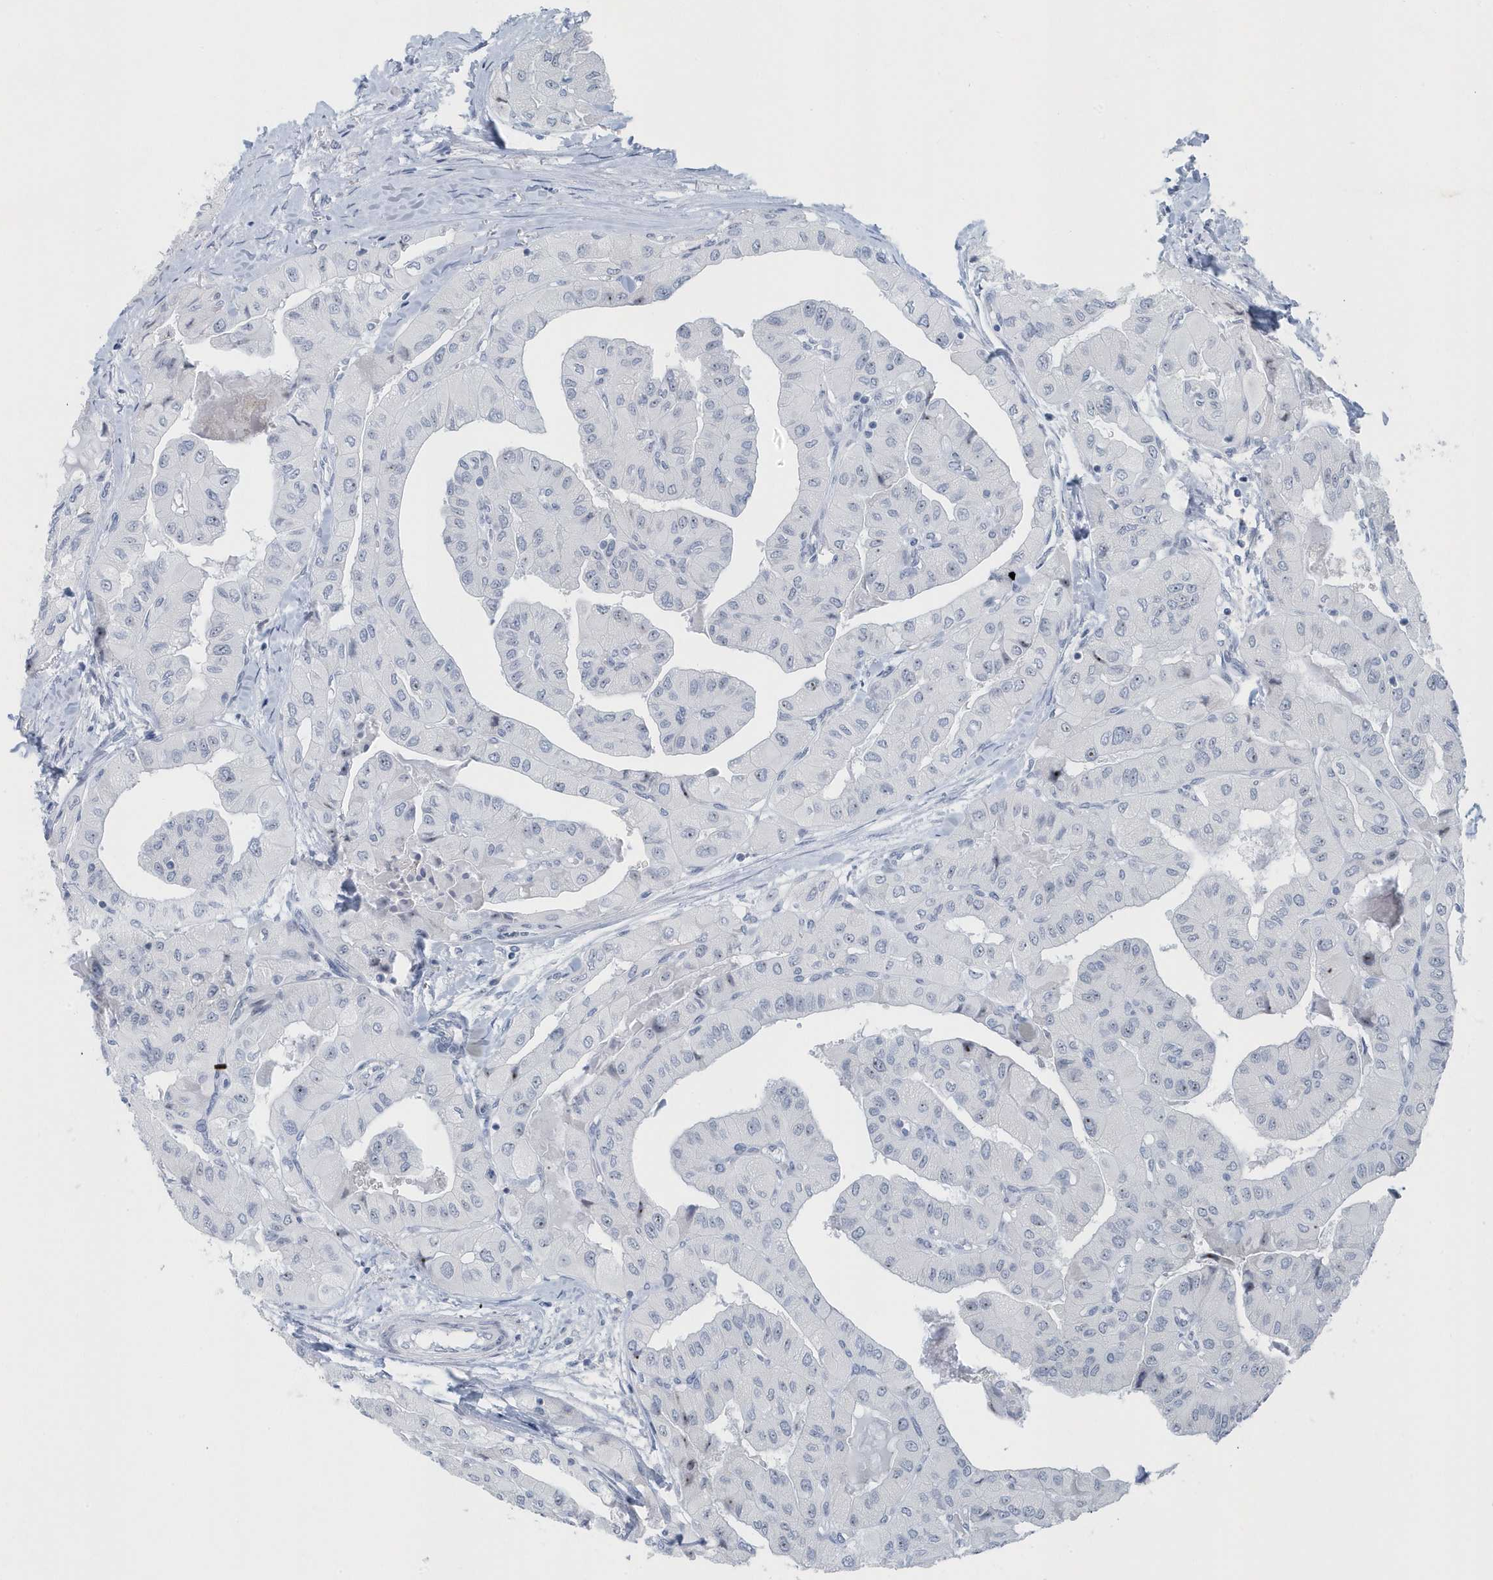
{"staining": {"intensity": "negative", "quantity": "none", "location": "none"}, "tissue": "thyroid cancer", "cell_type": "Tumor cells", "image_type": "cancer", "snomed": [{"axis": "morphology", "description": "Papillary adenocarcinoma, NOS"}, {"axis": "topography", "description": "Thyroid gland"}], "caption": "Tumor cells show no significant expression in thyroid papillary adenocarcinoma.", "gene": "RPF2", "patient": {"sex": "female", "age": 59}}